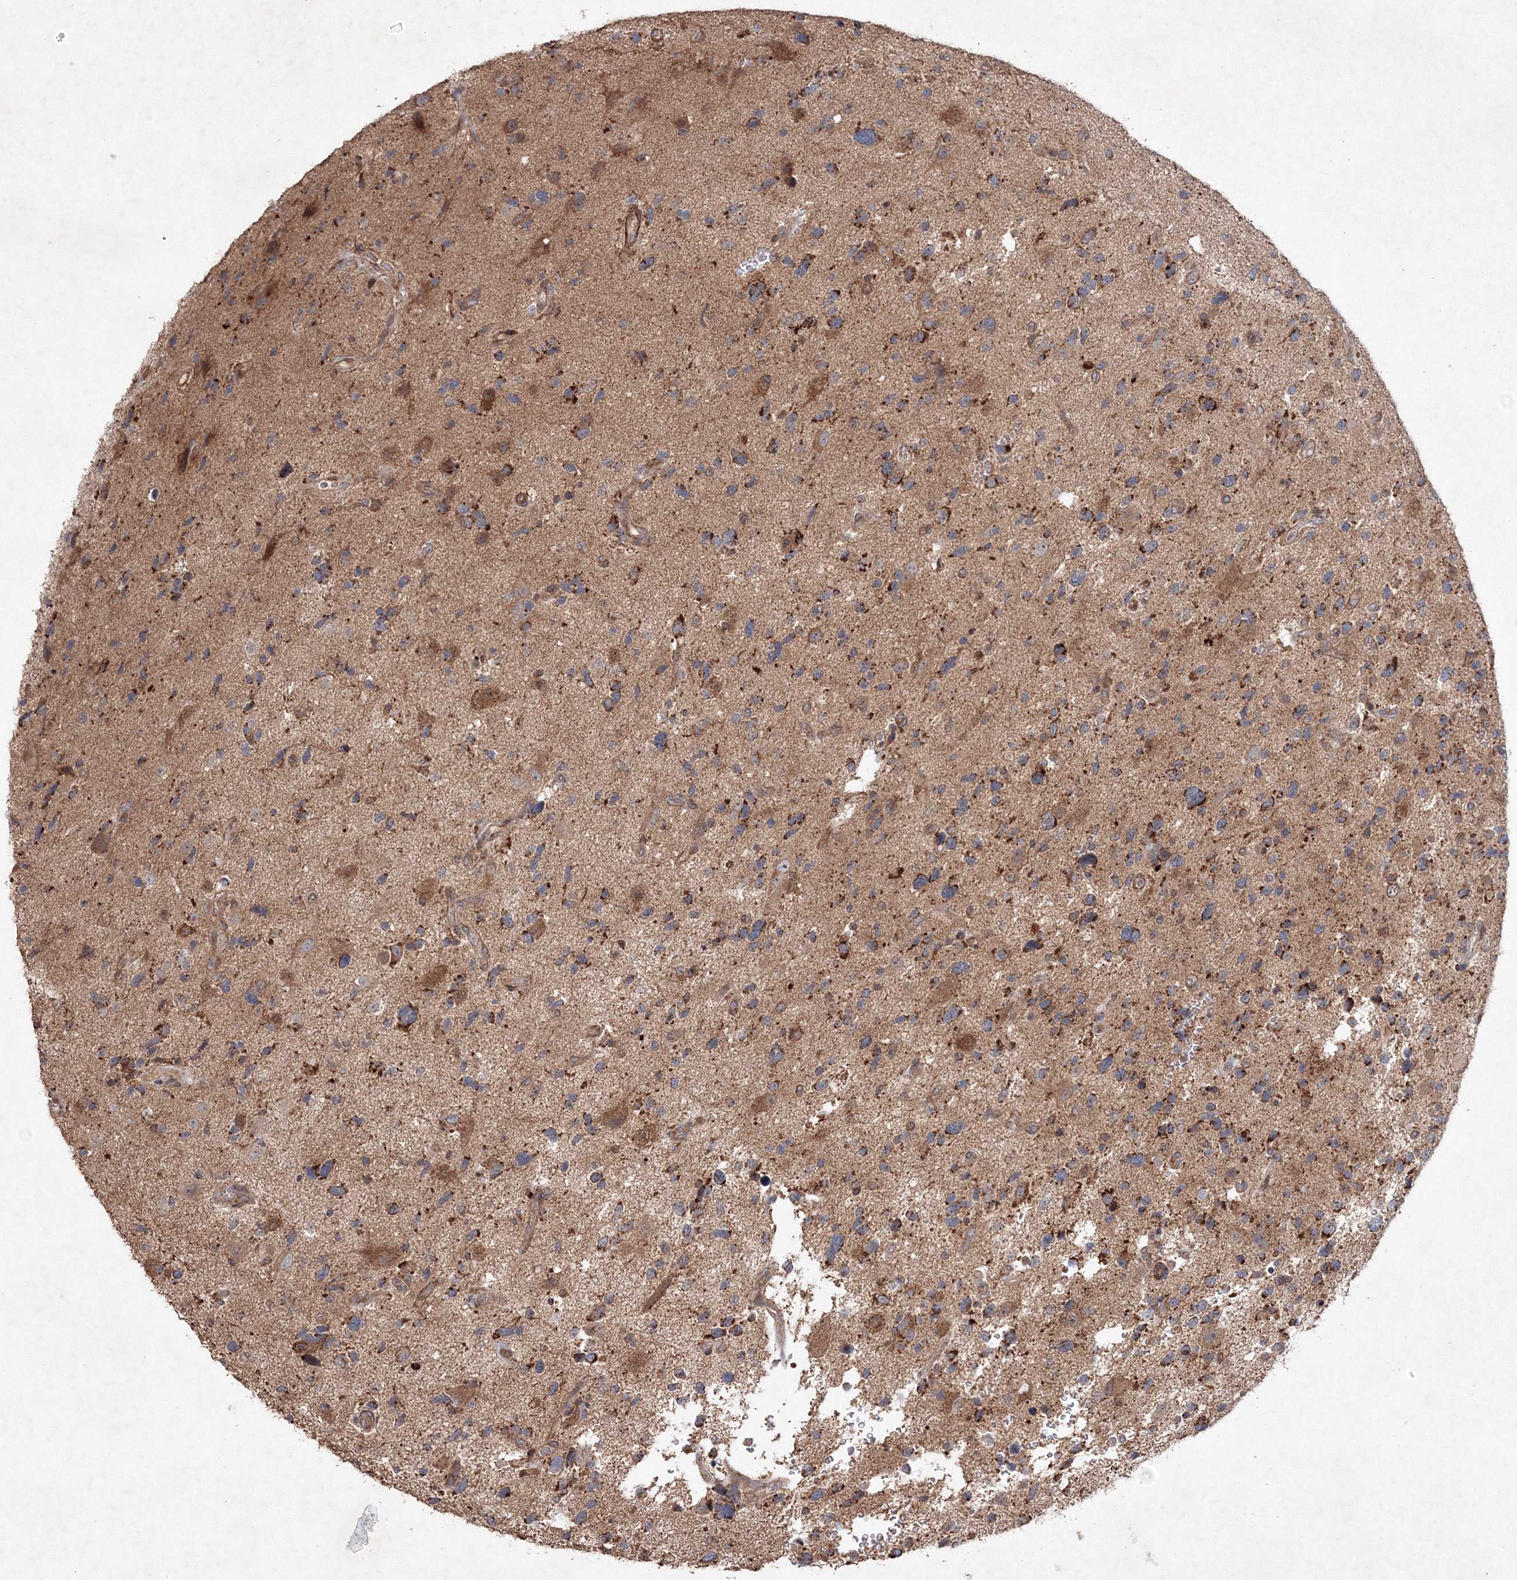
{"staining": {"intensity": "strong", "quantity": "25%-75%", "location": "cytoplasmic/membranous"}, "tissue": "glioma", "cell_type": "Tumor cells", "image_type": "cancer", "snomed": [{"axis": "morphology", "description": "Glioma, malignant, High grade"}, {"axis": "topography", "description": "Brain"}], "caption": "Malignant glioma (high-grade) stained for a protein (brown) exhibits strong cytoplasmic/membranous positive staining in about 25%-75% of tumor cells.", "gene": "NOA1", "patient": {"sex": "male", "age": 33}}